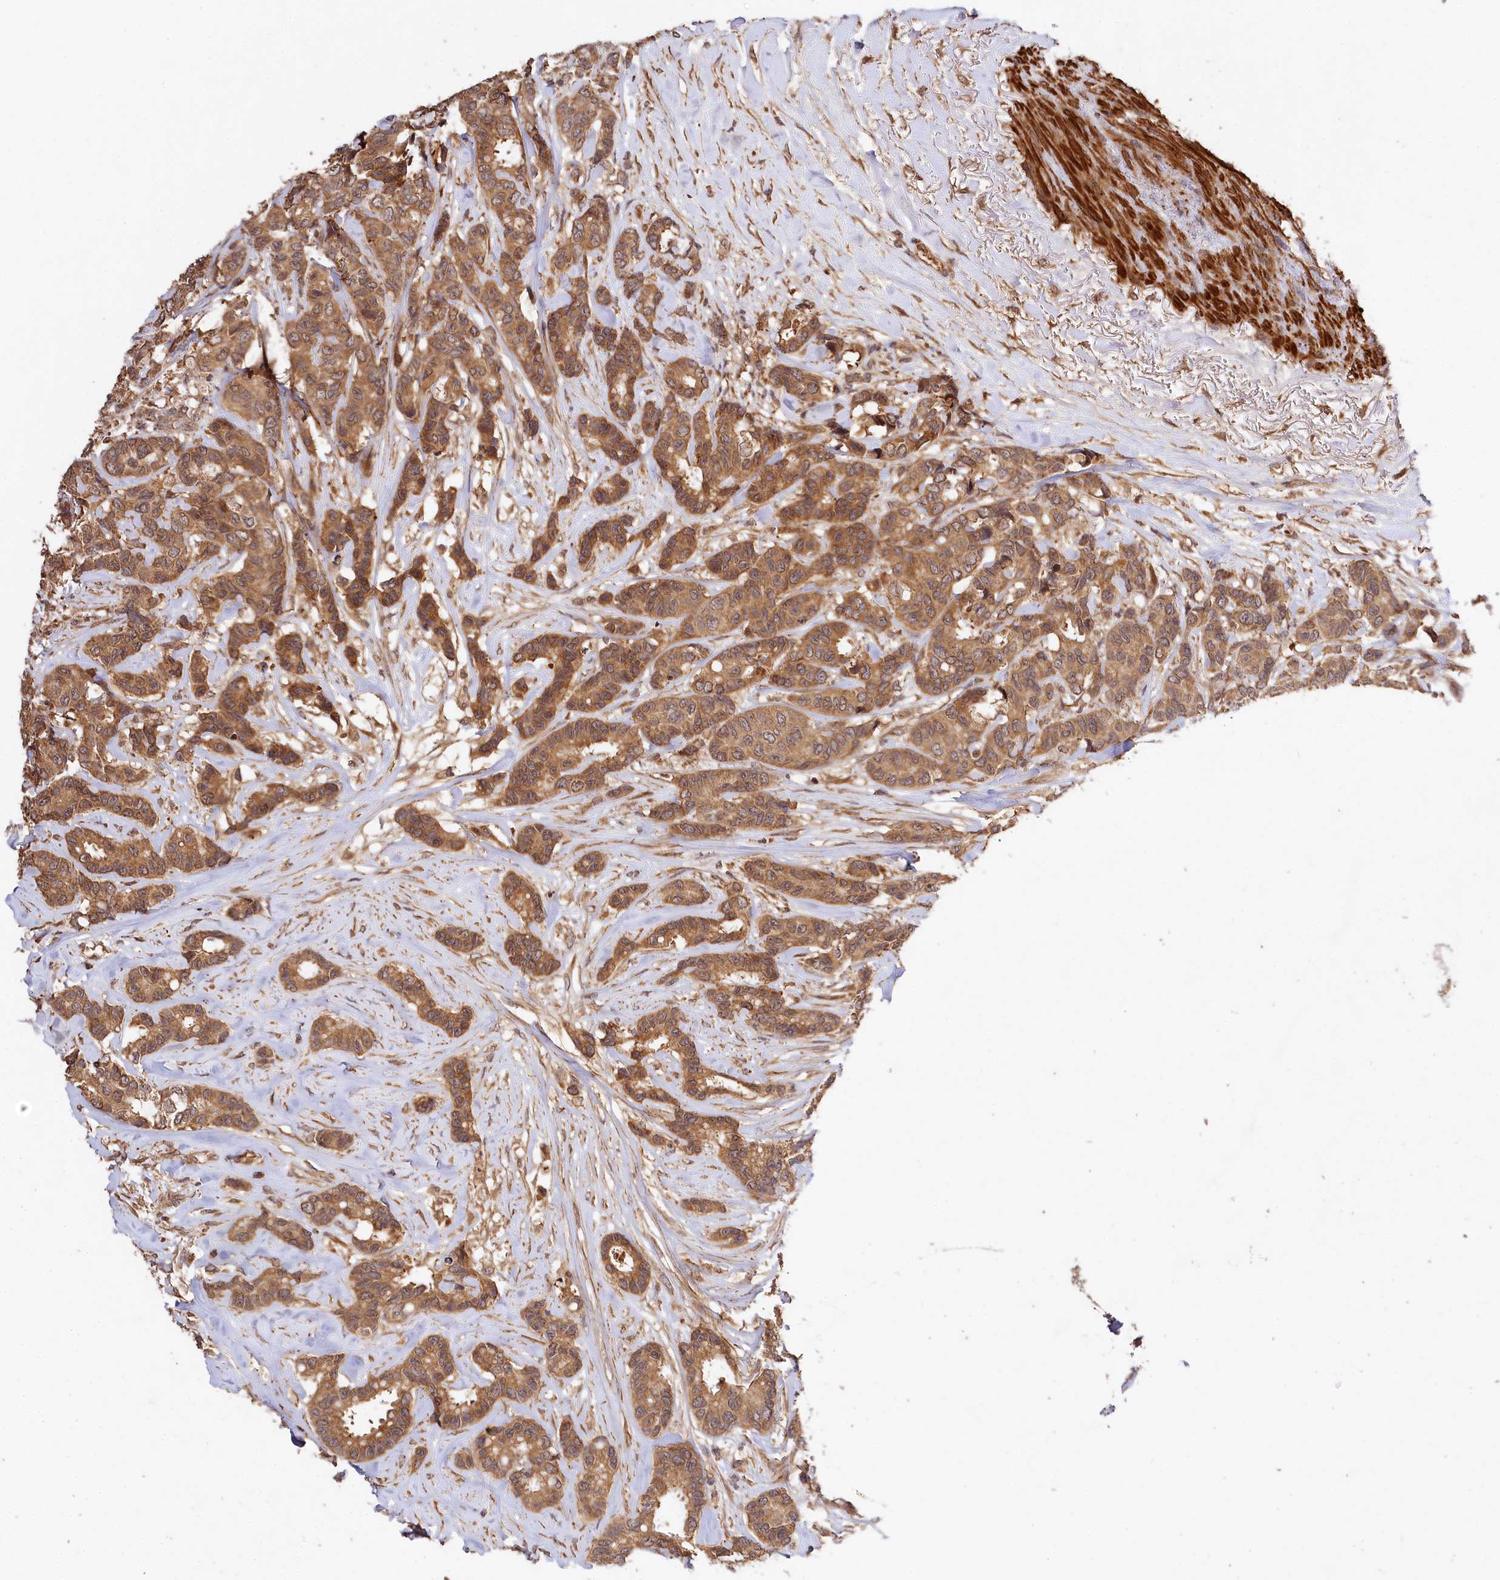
{"staining": {"intensity": "moderate", "quantity": ">75%", "location": "cytoplasmic/membranous"}, "tissue": "breast cancer", "cell_type": "Tumor cells", "image_type": "cancer", "snomed": [{"axis": "morphology", "description": "Duct carcinoma"}, {"axis": "topography", "description": "Breast"}], "caption": "Tumor cells demonstrate moderate cytoplasmic/membranous expression in approximately >75% of cells in breast cancer (intraductal carcinoma). (brown staining indicates protein expression, while blue staining denotes nuclei).", "gene": "MCF2L2", "patient": {"sex": "female", "age": 87}}